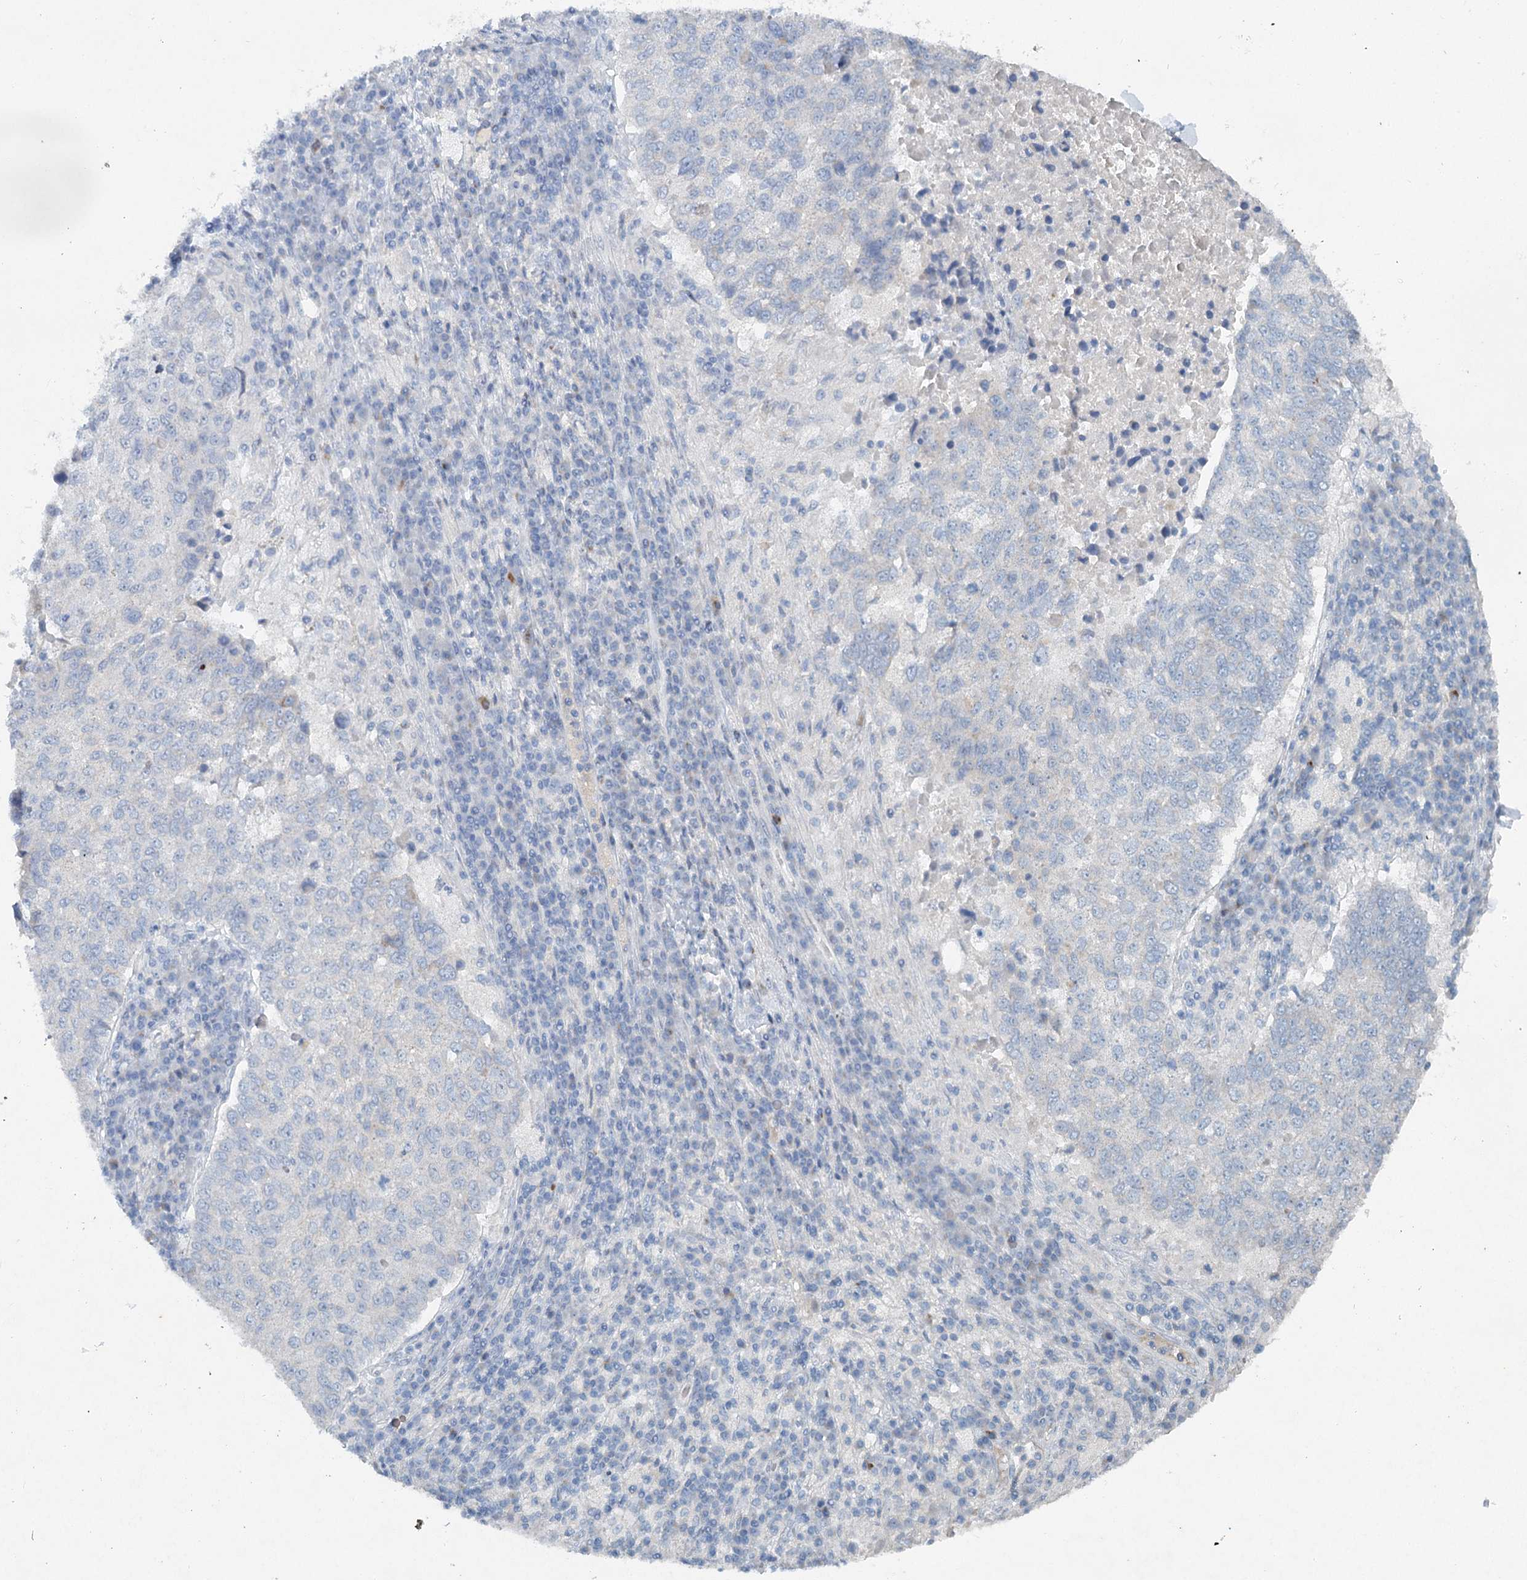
{"staining": {"intensity": "negative", "quantity": "none", "location": "none"}, "tissue": "lung cancer", "cell_type": "Tumor cells", "image_type": "cancer", "snomed": [{"axis": "morphology", "description": "Squamous cell carcinoma, NOS"}, {"axis": "topography", "description": "Lung"}], "caption": "Lung cancer was stained to show a protein in brown. There is no significant expression in tumor cells.", "gene": "RFX6", "patient": {"sex": "male", "age": 73}}